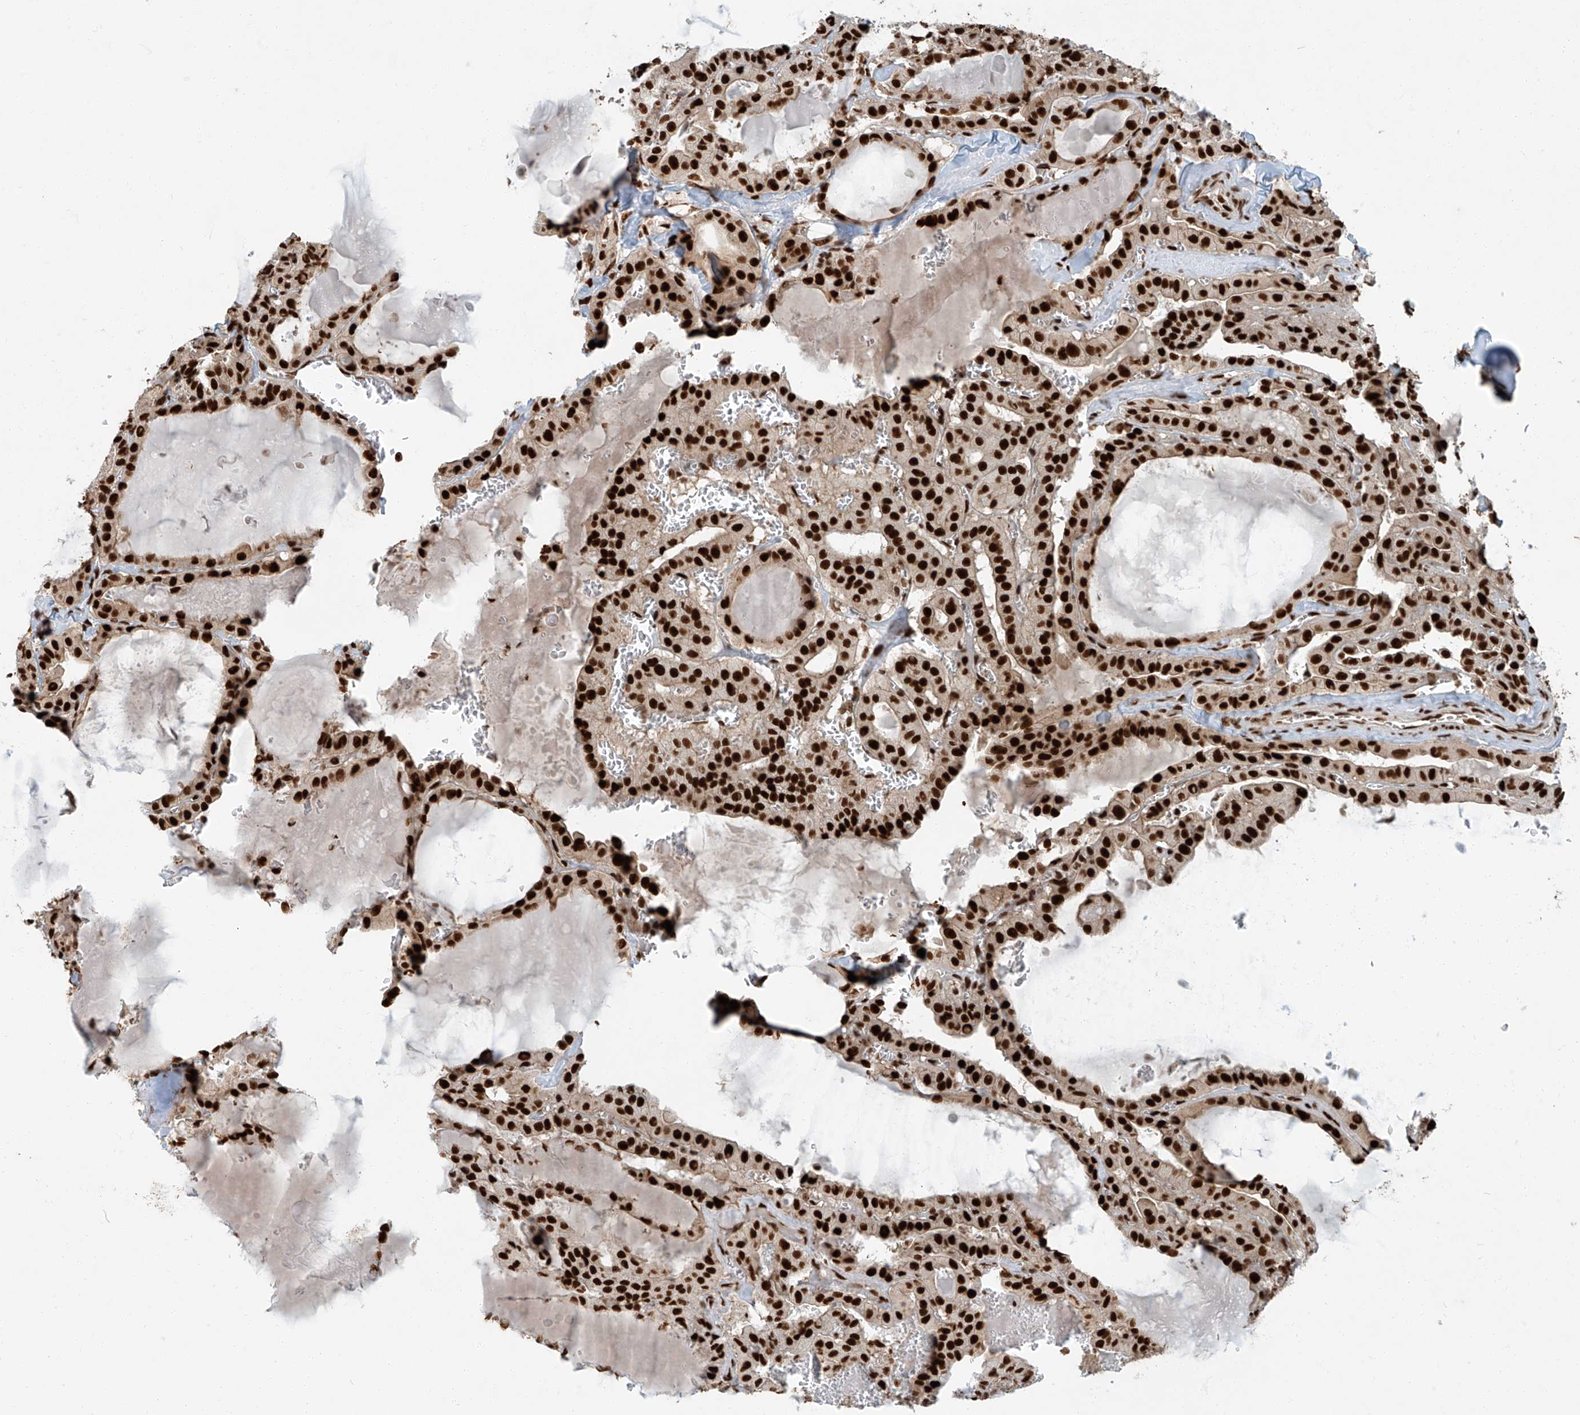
{"staining": {"intensity": "strong", "quantity": ">75%", "location": "nuclear"}, "tissue": "thyroid cancer", "cell_type": "Tumor cells", "image_type": "cancer", "snomed": [{"axis": "morphology", "description": "Papillary adenocarcinoma, NOS"}, {"axis": "topography", "description": "Thyroid gland"}], "caption": "Papillary adenocarcinoma (thyroid) was stained to show a protein in brown. There is high levels of strong nuclear staining in about >75% of tumor cells. Using DAB (3,3'-diaminobenzidine) (brown) and hematoxylin (blue) stains, captured at high magnification using brightfield microscopy.", "gene": "FAM193B", "patient": {"sex": "male", "age": 52}}